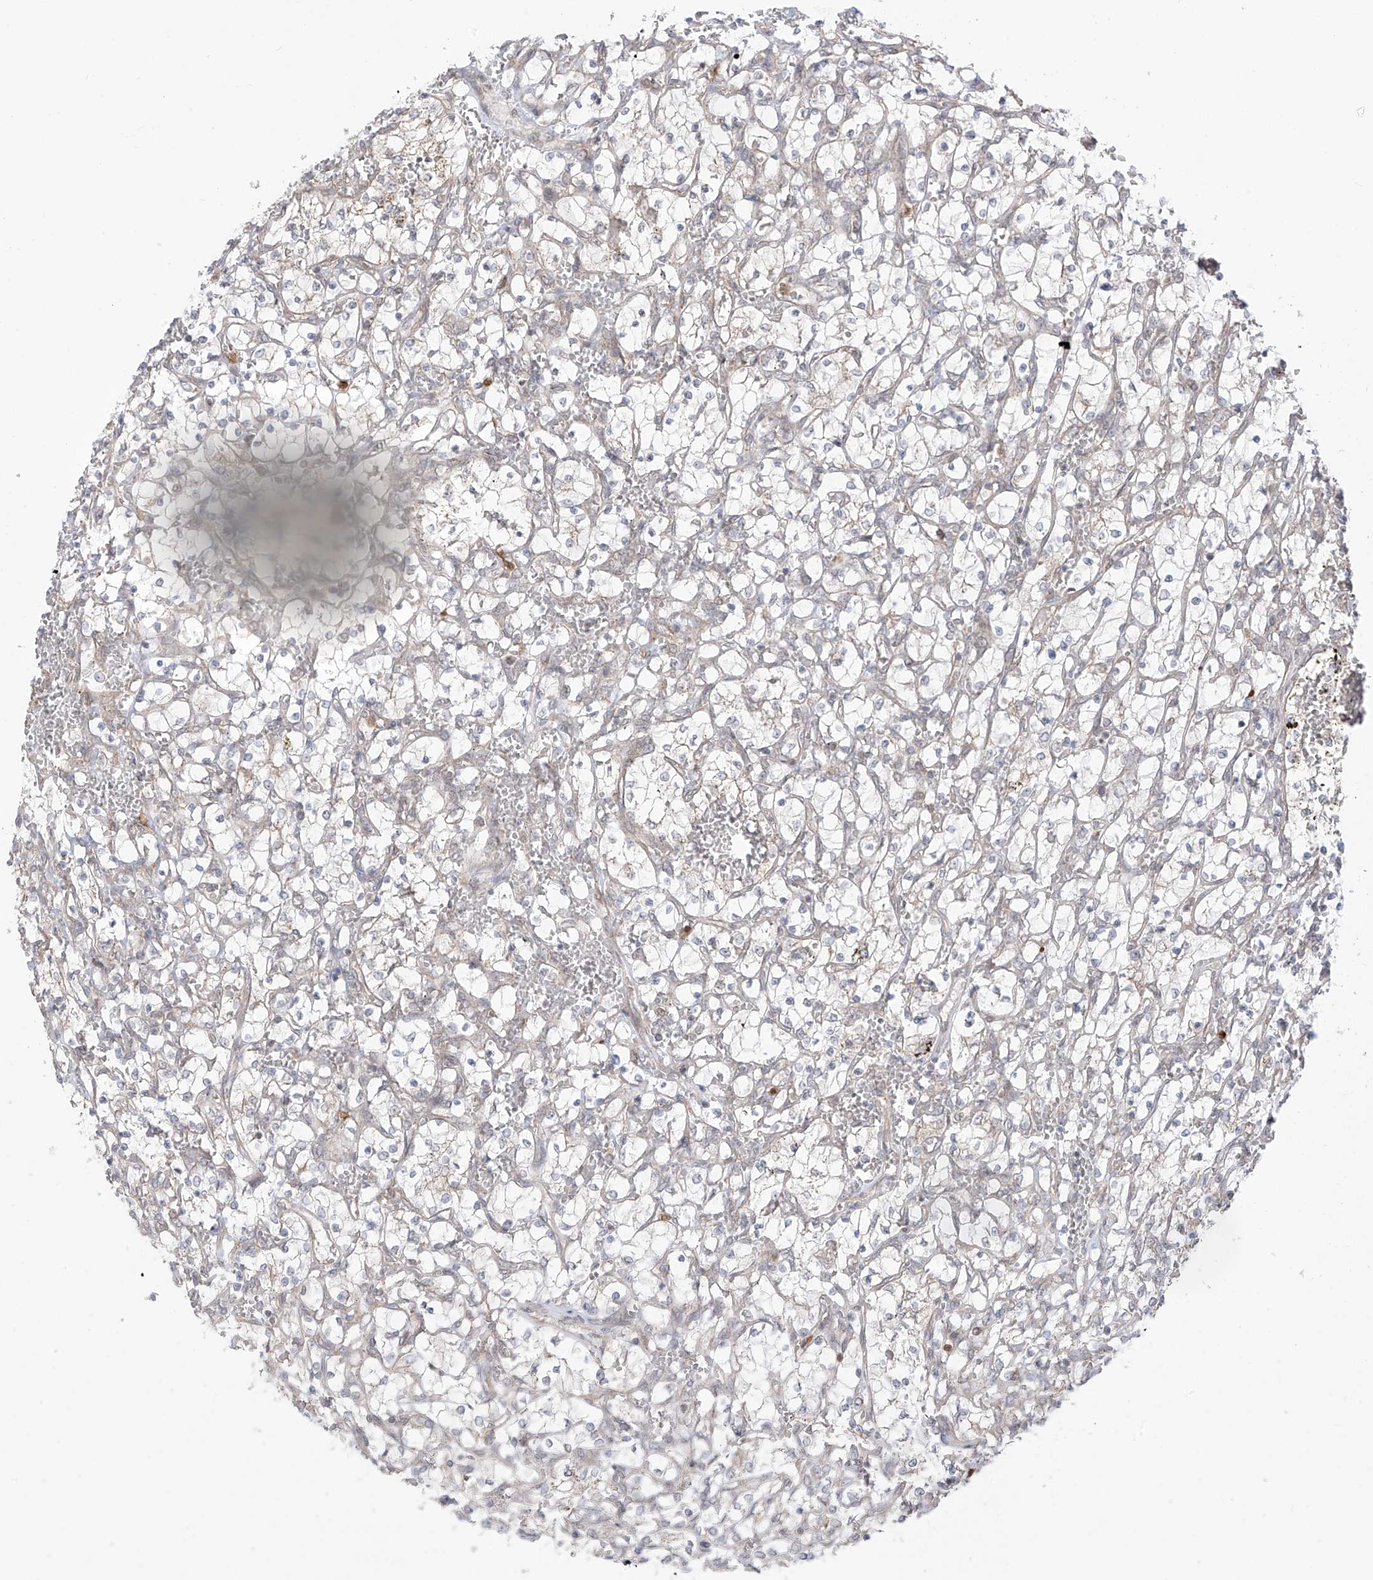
{"staining": {"intensity": "negative", "quantity": "none", "location": "none"}, "tissue": "renal cancer", "cell_type": "Tumor cells", "image_type": "cancer", "snomed": [{"axis": "morphology", "description": "Adenocarcinoma, NOS"}, {"axis": "topography", "description": "Kidney"}], "caption": "Human renal cancer stained for a protein using immunohistochemistry (IHC) reveals no positivity in tumor cells.", "gene": "PDE11A", "patient": {"sex": "female", "age": 69}}